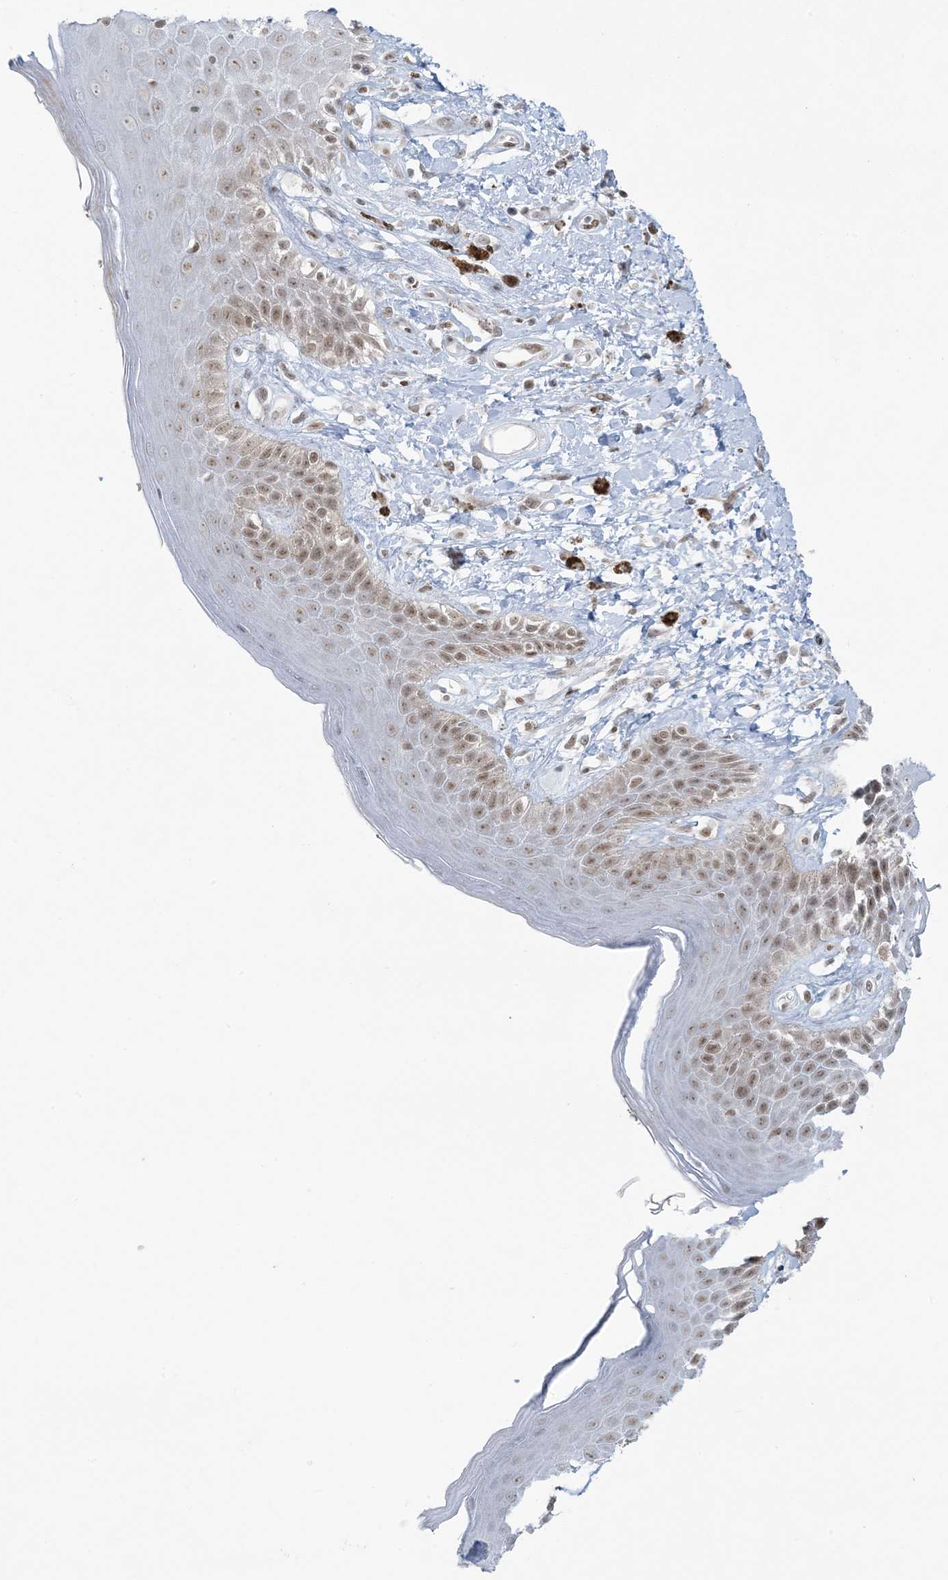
{"staining": {"intensity": "moderate", "quantity": "25%-75%", "location": "cytoplasmic/membranous,nuclear"}, "tissue": "skin", "cell_type": "Epidermal cells", "image_type": "normal", "snomed": [{"axis": "morphology", "description": "Normal tissue, NOS"}, {"axis": "topography", "description": "Anal"}], "caption": "DAB (3,3'-diaminobenzidine) immunohistochemical staining of unremarkable human skin reveals moderate cytoplasmic/membranous,nuclear protein expression in approximately 25%-75% of epidermal cells. (Brightfield microscopy of DAB IHC at high magnification).", "gene": "ZNF787", "patient": {"sex": "female", "age": 78}}